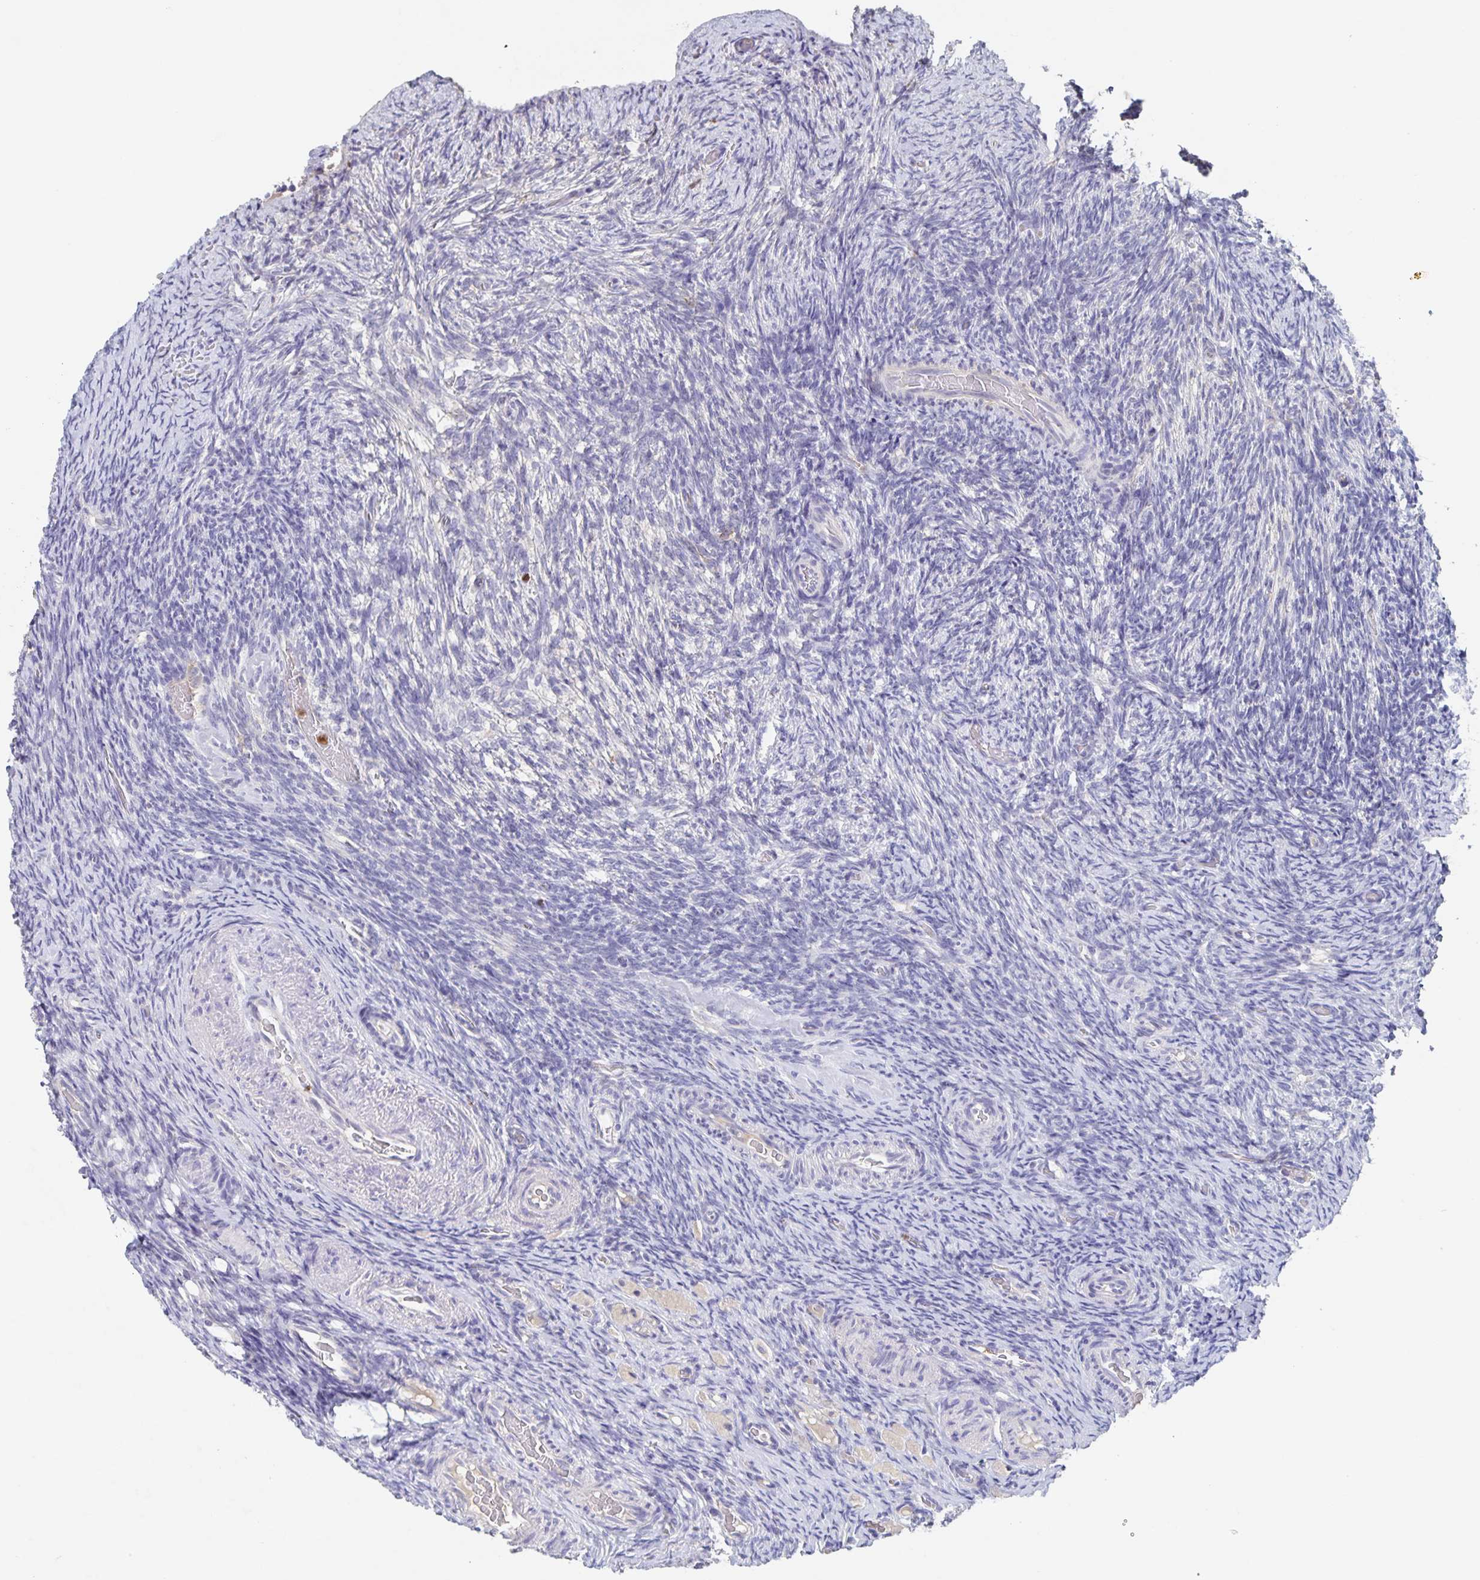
{"staining": {"intensity": "strong", "quantity": ">75%", "location": "cytoplasmic/membranous"}, "tissue": "ovary", "cell_type": "Follicle cells", "image_type": "normal", "snomed": [{"axis": "morphology", "description": "Normal tissue, NOS"}, {"axis": "topography", "description": "Ovary"}], "caption": "Ovary was stained to show a protein in brown. There is high levels of strong cytoplasmic/membranous staining in about >75% of follicle cells. The staining is performed using DAB (3,3'-diaminobenzidine) brown chromogen to label protein expression. The nuclei are counter-stained blue using hematoxylin.", "gene": "CDC42BPG", "patient": {"sex": "female", "age": 34}}